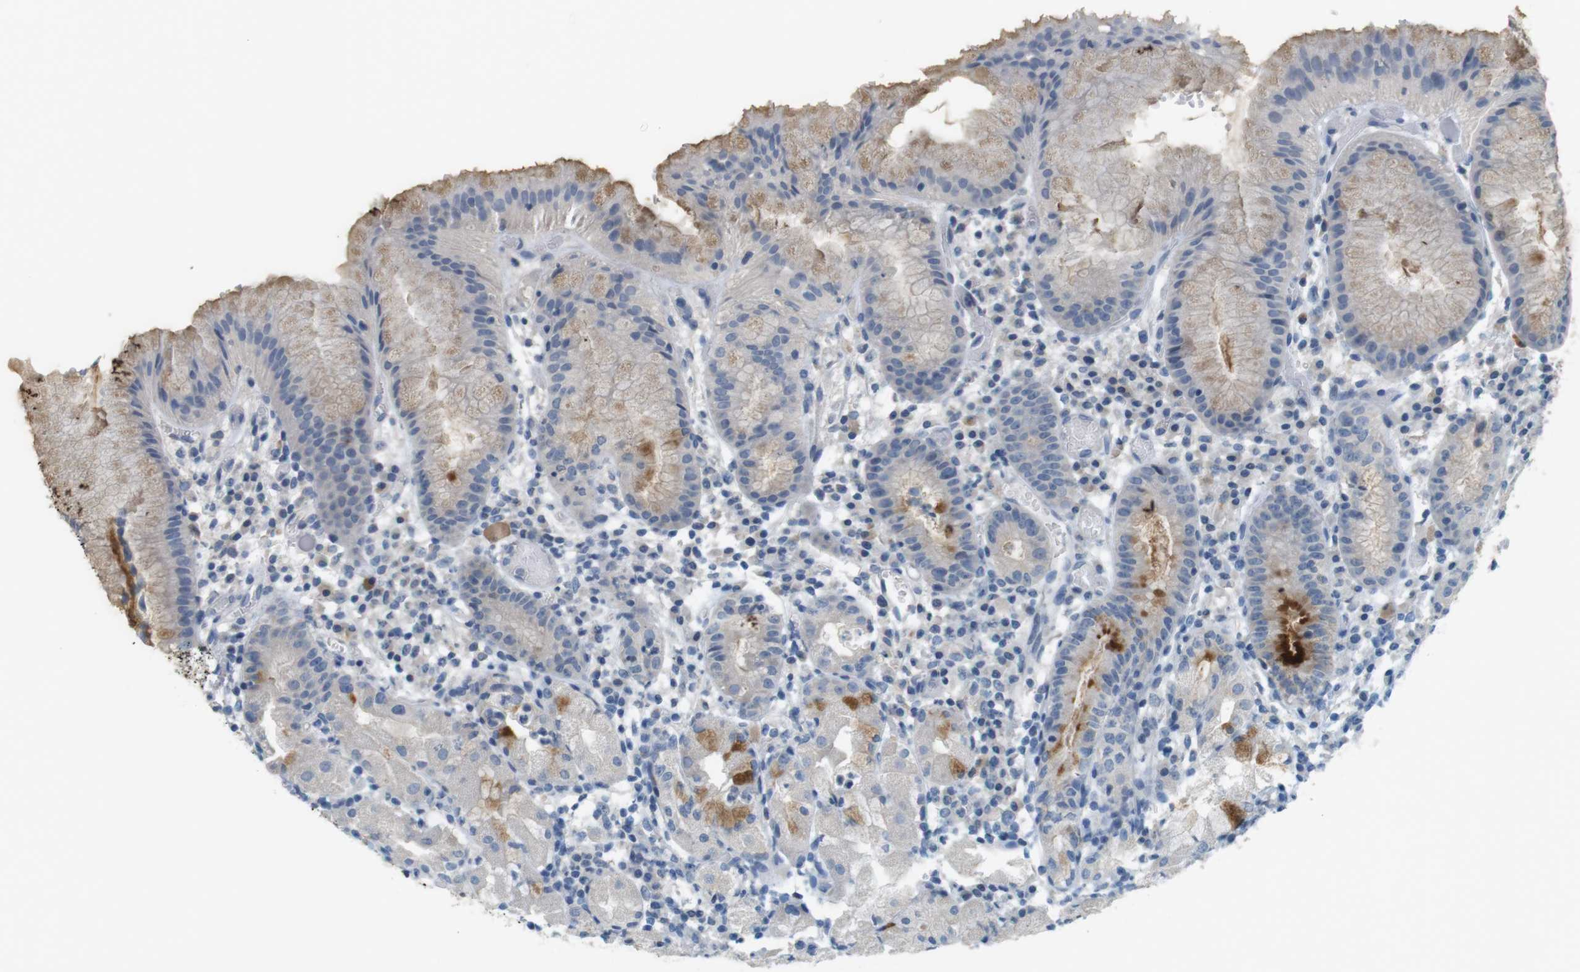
{"staining": {"intensity": "strong", "quantity": "<25%", "location": "cytoplasmic/membranous"}, "tissue": "stomach", "cell_type": "Glandular cells", "image_type": "normal", "snomed": [{"axis": "morphology", "description": "Normal tissue, NOS"}, {"axis": "topography", "description": "Stomach"}, {"axis": "topography", "description": "Stomach, lower"}], "caption": "Protein staining shows strong cytoplasmic/membranous positivity in about <25% of glandular cells in unremarkable stomach.", "gene": "MUC5B", "patient": {"sex": "female", "age": 75}}